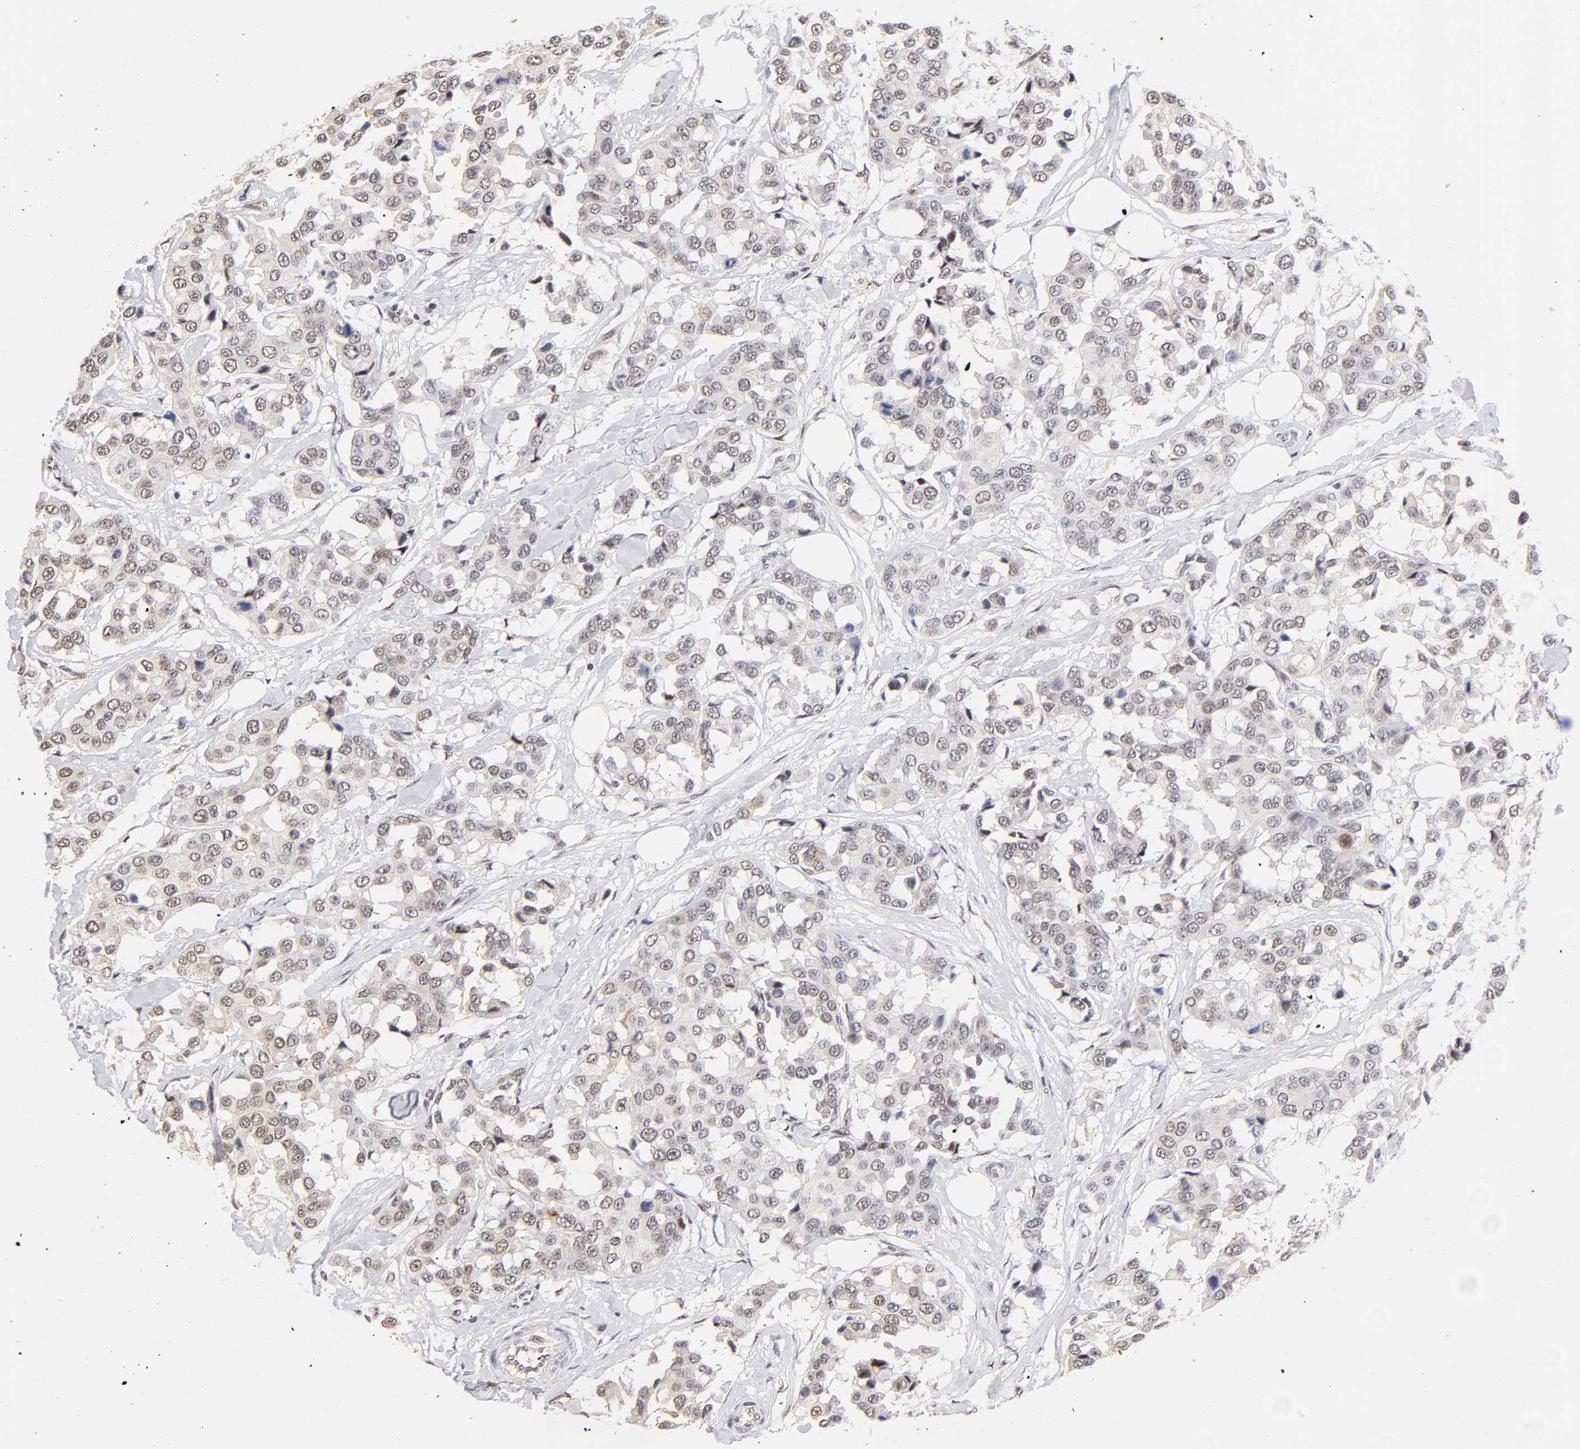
{"staining": {"intensity": "weak", "quantity": "25%-75%", "location": "nuclear"}, "tissue": "breast cancer", "cell_type": "Tumor cells", "image_type": "cancer", "snomed": [{"axis": "morphology", "description": "Duct carcinoma"}, {"axis": "topography", "description": "Breast"}], "caption": "IHC of breast cancer (infiltrating ductal carcinoma) shows low levels of weak nuclear staining in approximately 25%-75% of tumor cells.", "gene": "TP53RK", "patient": {"sex": "female", "age": 80}}